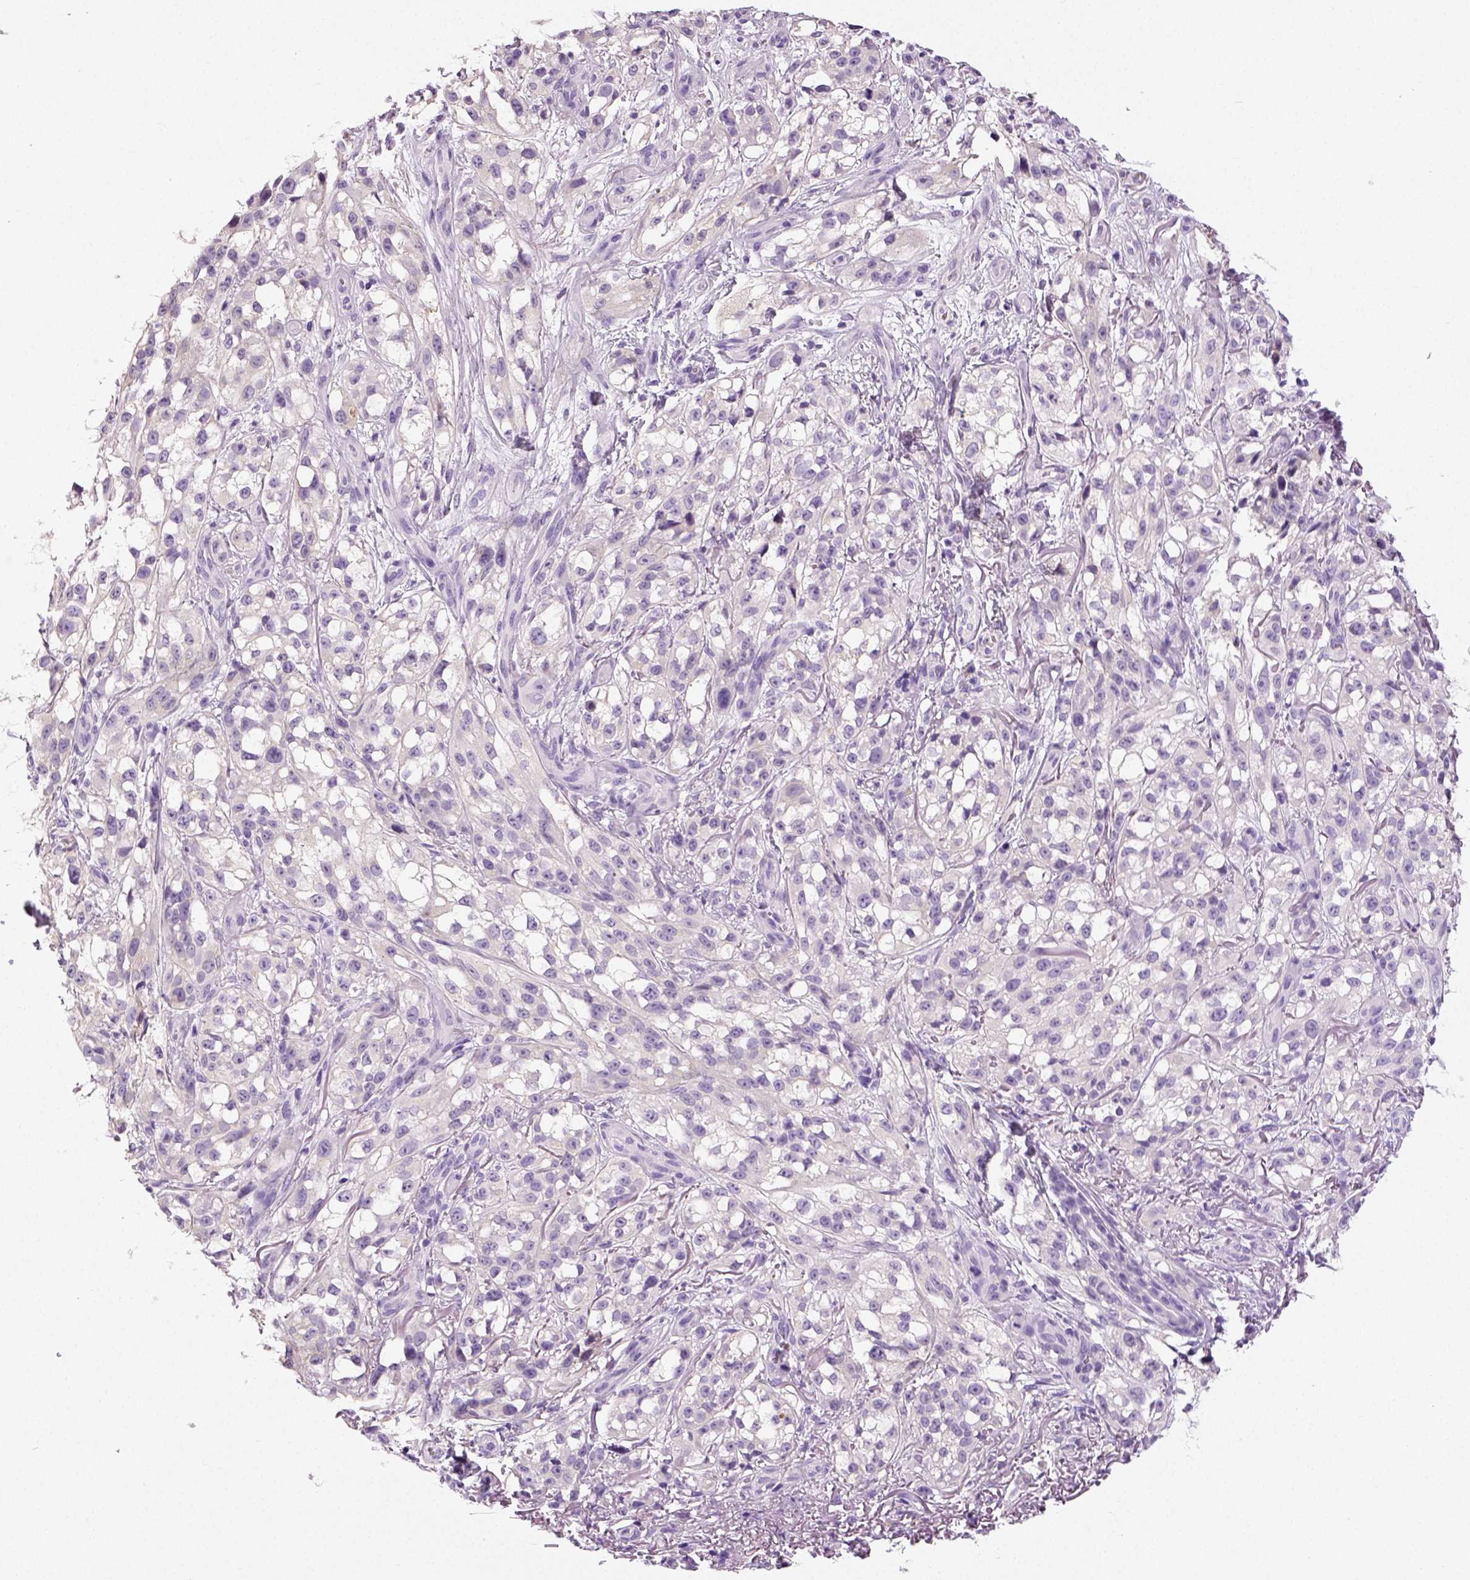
{"staining": {"intensity": "negative", "quantity": "none", "location": "none"}, "tissue": "melanoma", "cell_type": "Tumor cells", "image_type": "cancer", "snomed": [{"axis": "morphology", "description": "Malignant melanoma, NOS"}, {"axis": "topography", "description": "Skin"}], "caption": "A high-resolution histopathology image shows IHC staining of melanoma, which reveals no significant staining in tumor cells. Brightfield microscopy of IHC stained with DAB (3,3'-diaminobenzidine) (brown) and hematoxylin (blue), captured at high magnification.", "gene": "NECAB2", "patient": {"sex": "female", "age": 85}}